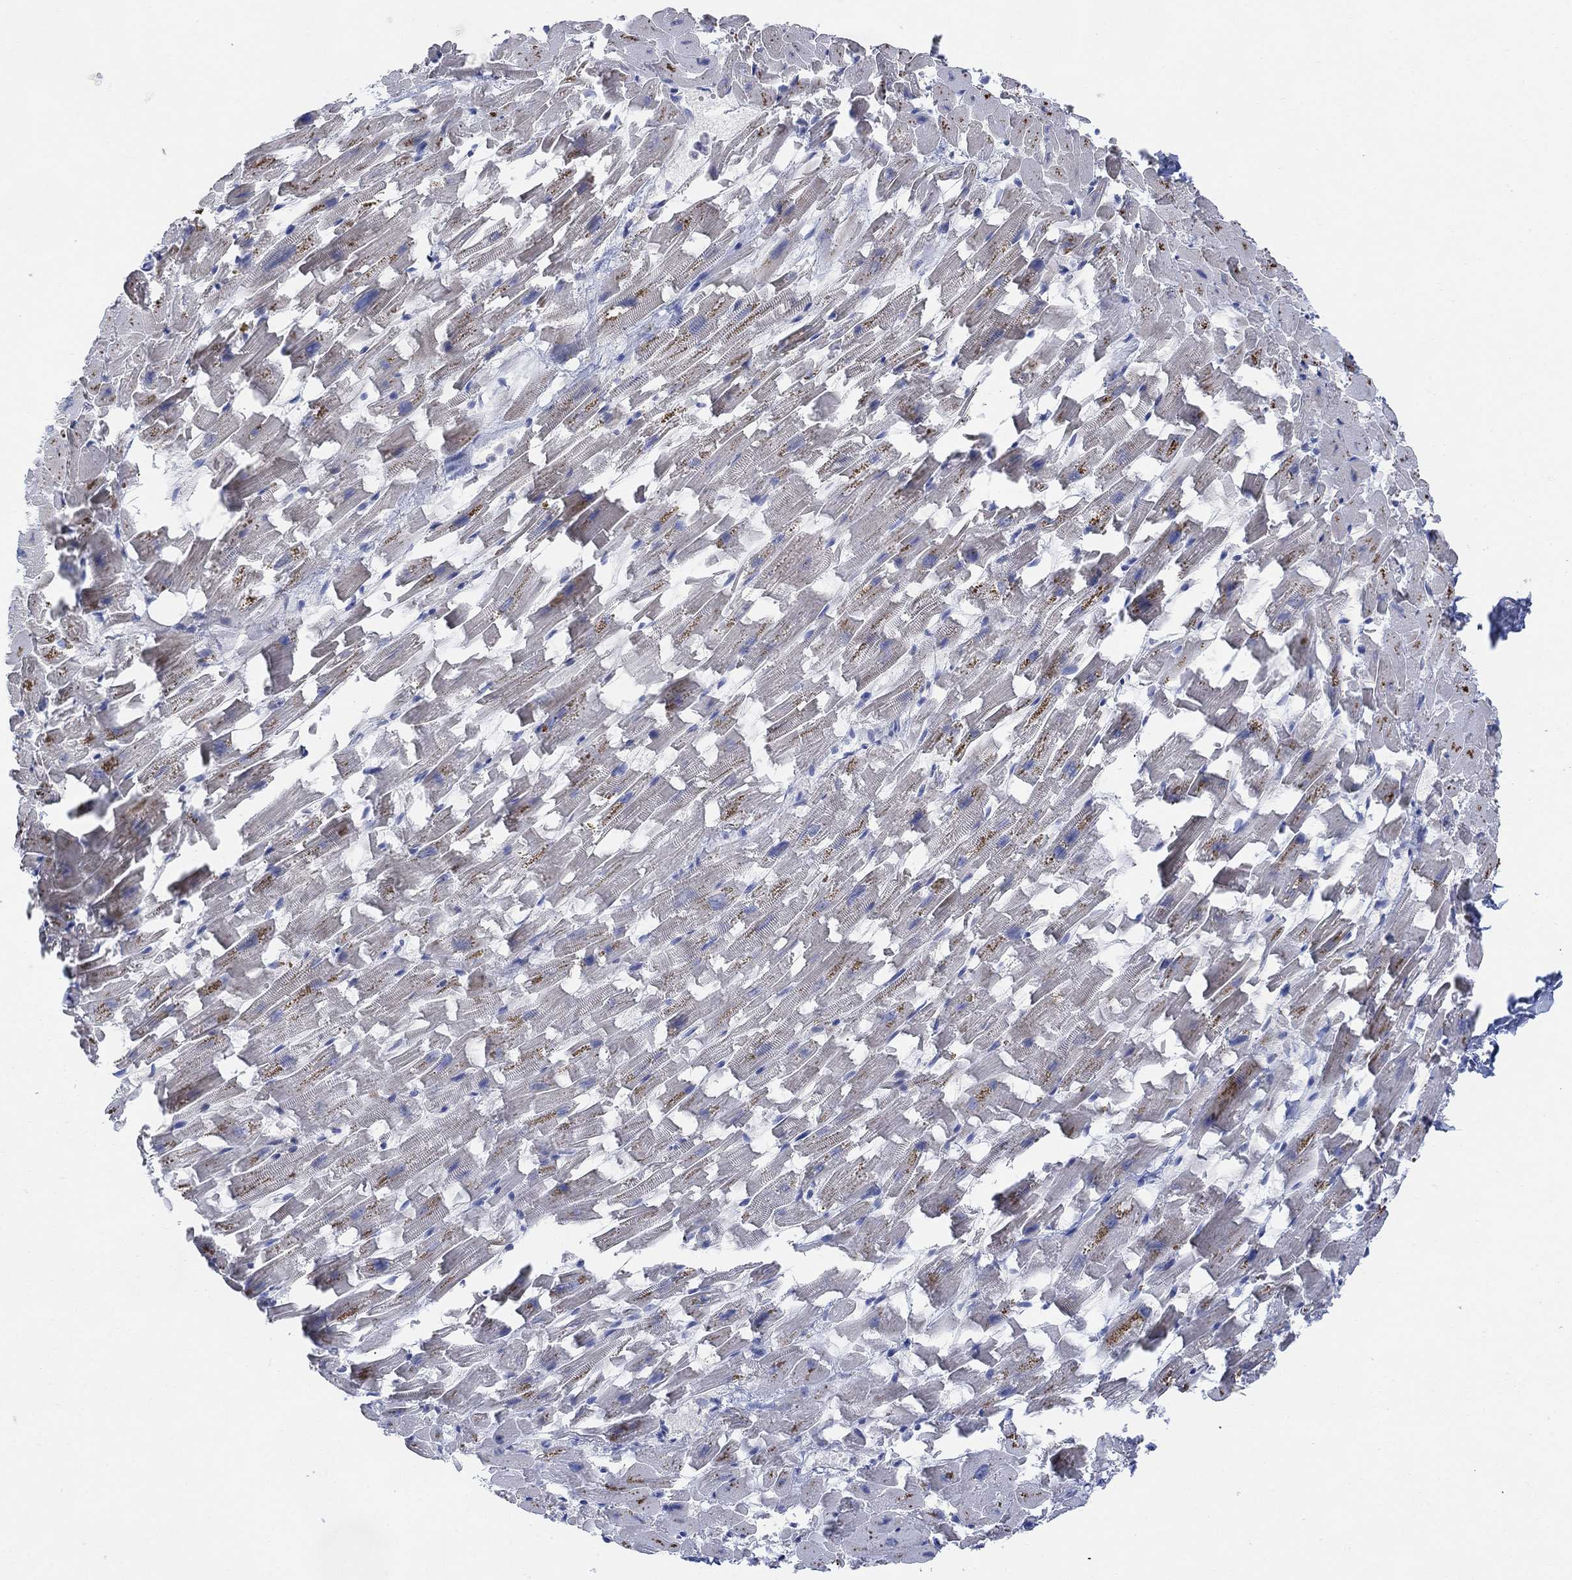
{"staining": {"intensity": "strong", "quantity": "<25%", "location": "cytoplasmic/membranous"}, "tissue": "heart muscle", "cell_type": "Cardiomyocytes", "image_type": "normal", "snomed": [{"axis": "morphology", "description": "Normal tissue, NOS"}, {"axis": "topography", "description": "Heart"}], "caption": "Benign heart muscle was stained to show a protein in brown. There is medium levels of strong cytoplasmic/membranous expression in approximately <25% of cardiomyocytes.", "gene": "CNTF", "patient": {"sex": "female", "age": 64}}